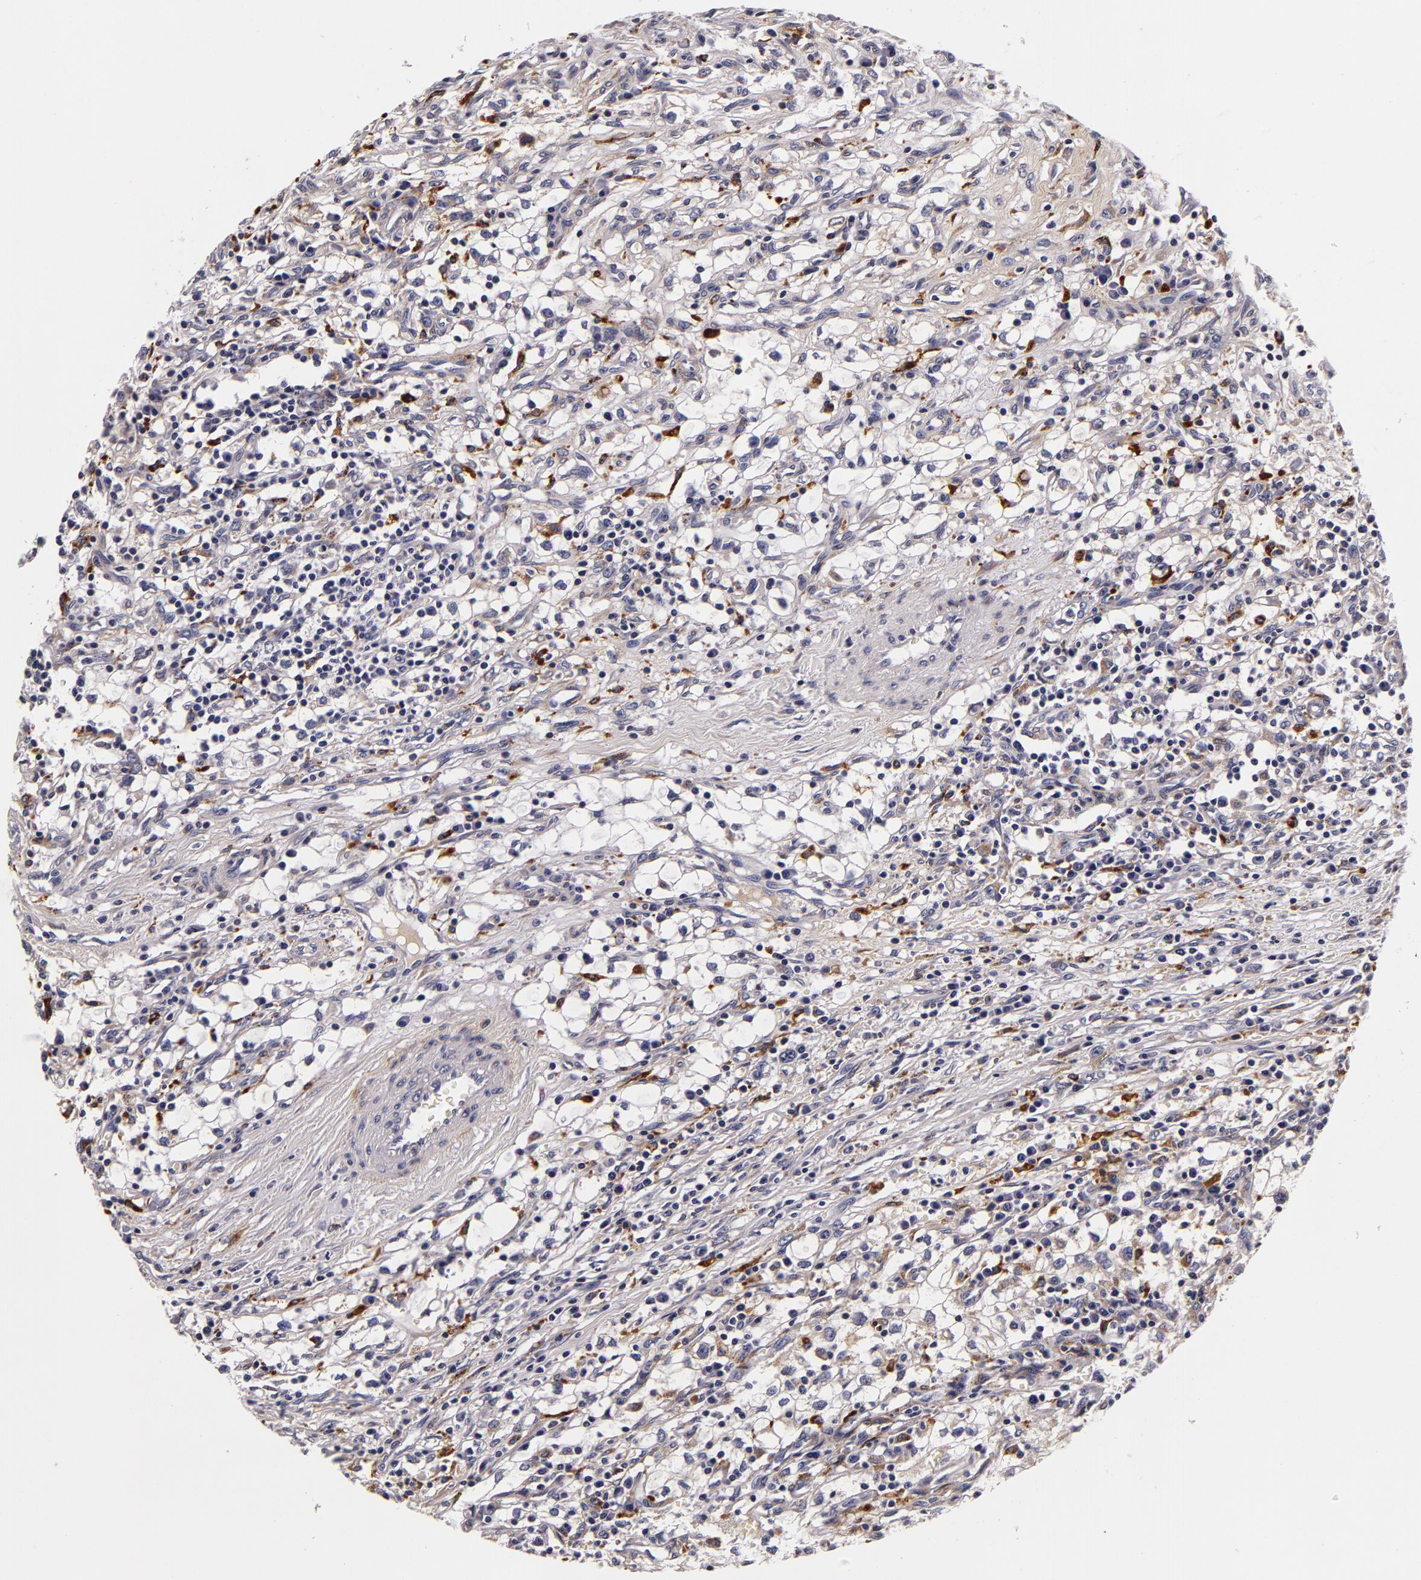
{"staining": {"intensity": "negative", "quantity": "none", "location": "none"}, "tissue": "renal cancer", "cell_type": "Tumor cells", "image_type": "cancer", "snomed": [{"axis": "morphology", "description": "Adenocarcinoma, NOS"}, {"axis": "topography", "description": "Kidney"}], "caption": "Tumor cells show no significant positivity in renal adenocarcinoma.", "gene": "LGALS3BP", "patient": {"sex": "male", "age": 82}}